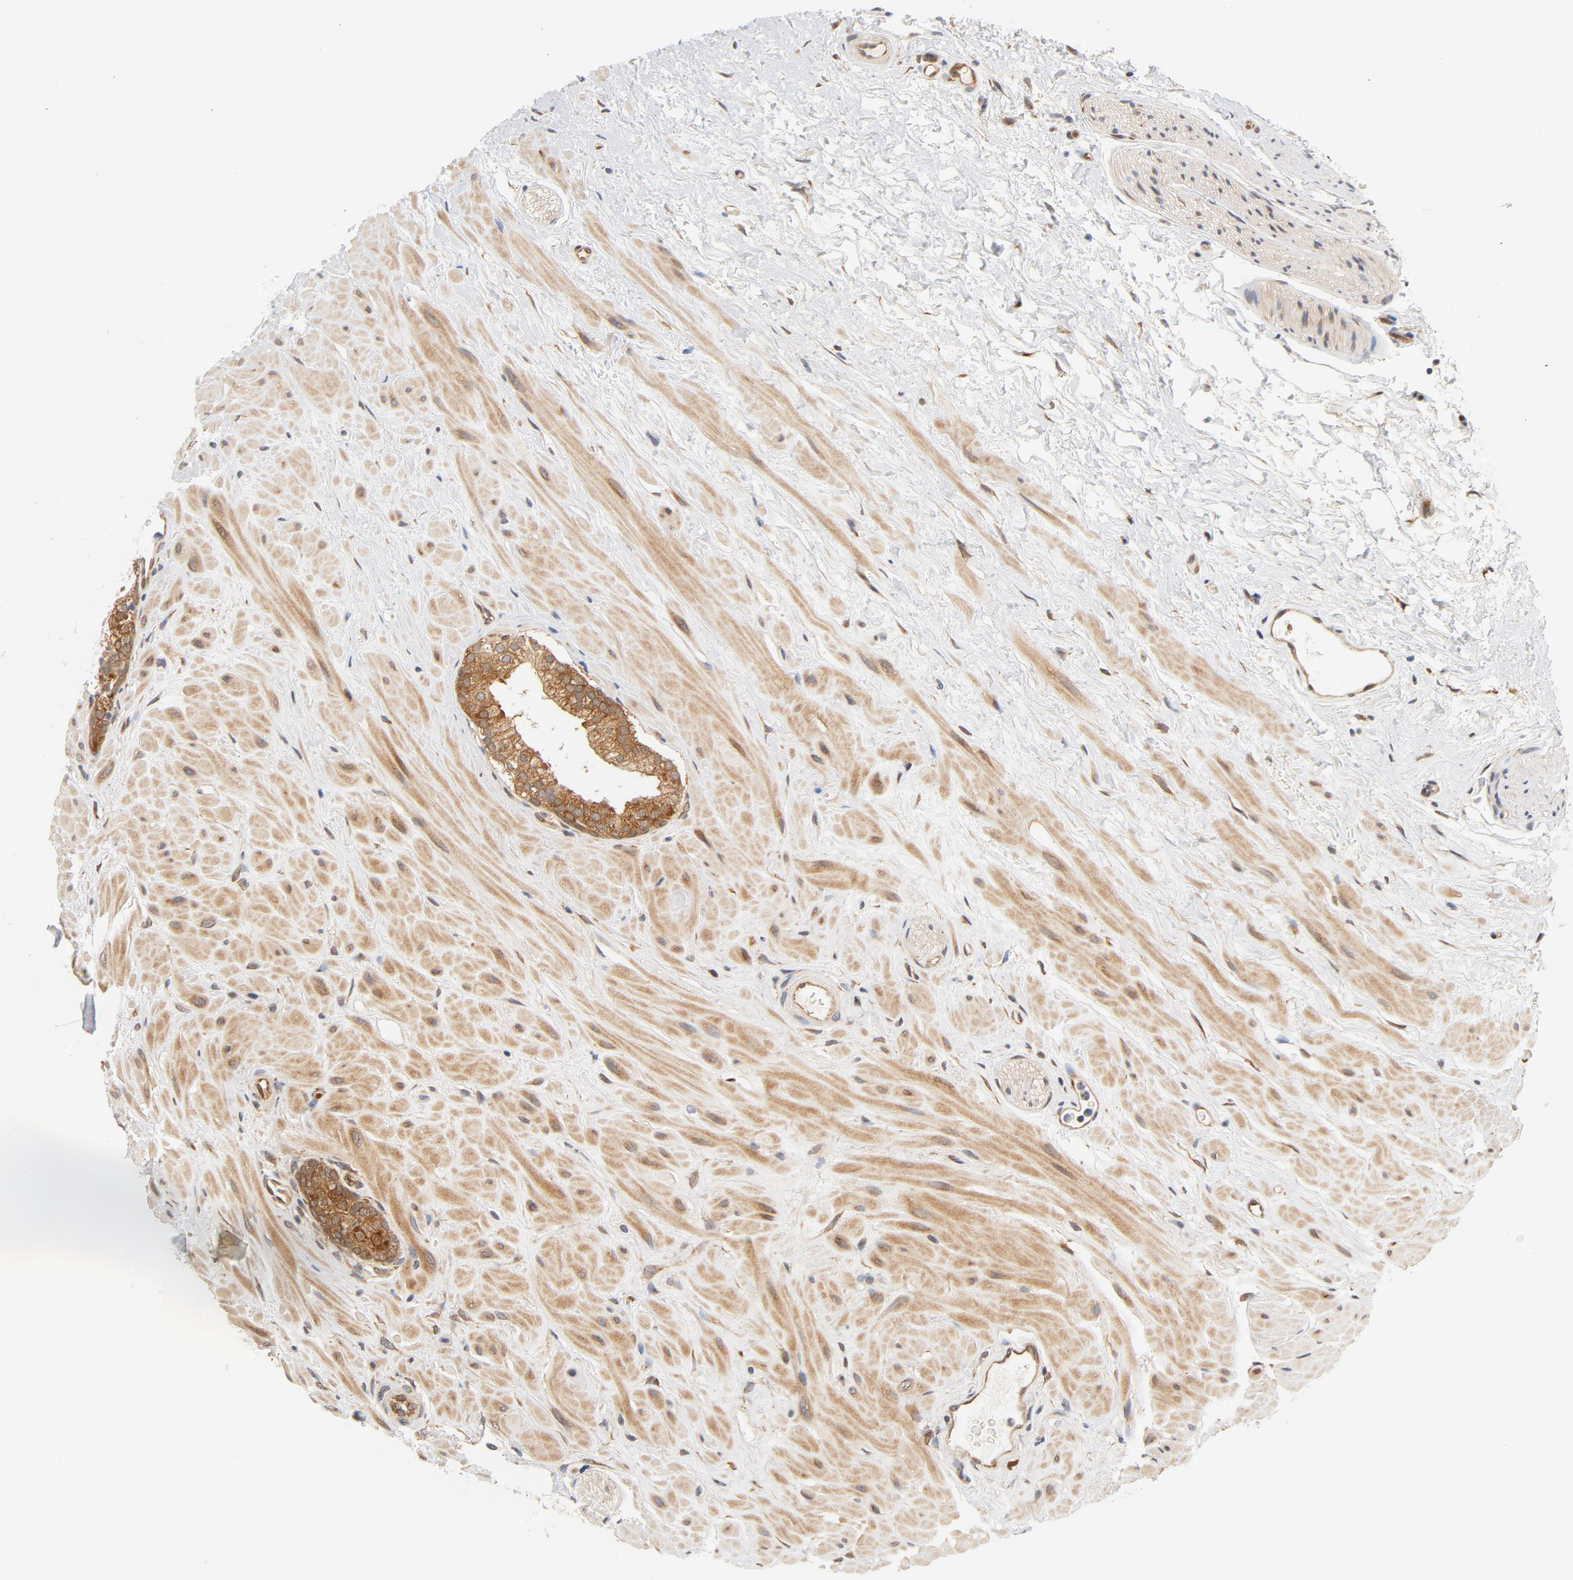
{"staining": {"intensity": "moderate", "quantity": ">75%", "location": "cytoplasmic/membranous"}, "tissue": "prostate", "cell_type": "Glandular cells", "image_type": "normal", "snomed": [{"axis": "morphology", "description": "Normal tissue, NOS"}, {"axis": "topography", "description": "Prostate"}], "caption": "Immunohistochemical staining of unremarkable prostate reveals >75% levels of moderate cytoplasmic/membranous protein positivity in approximately >75% of glandular cells. (Stains: DAB (3,3'-diaminobenzidine) in brown, nuclei in blue, Microscopy: brightfield microscopy at high magnification).", "gene": "EIF4E", "patient": {"sex": "male", "age": 60}}